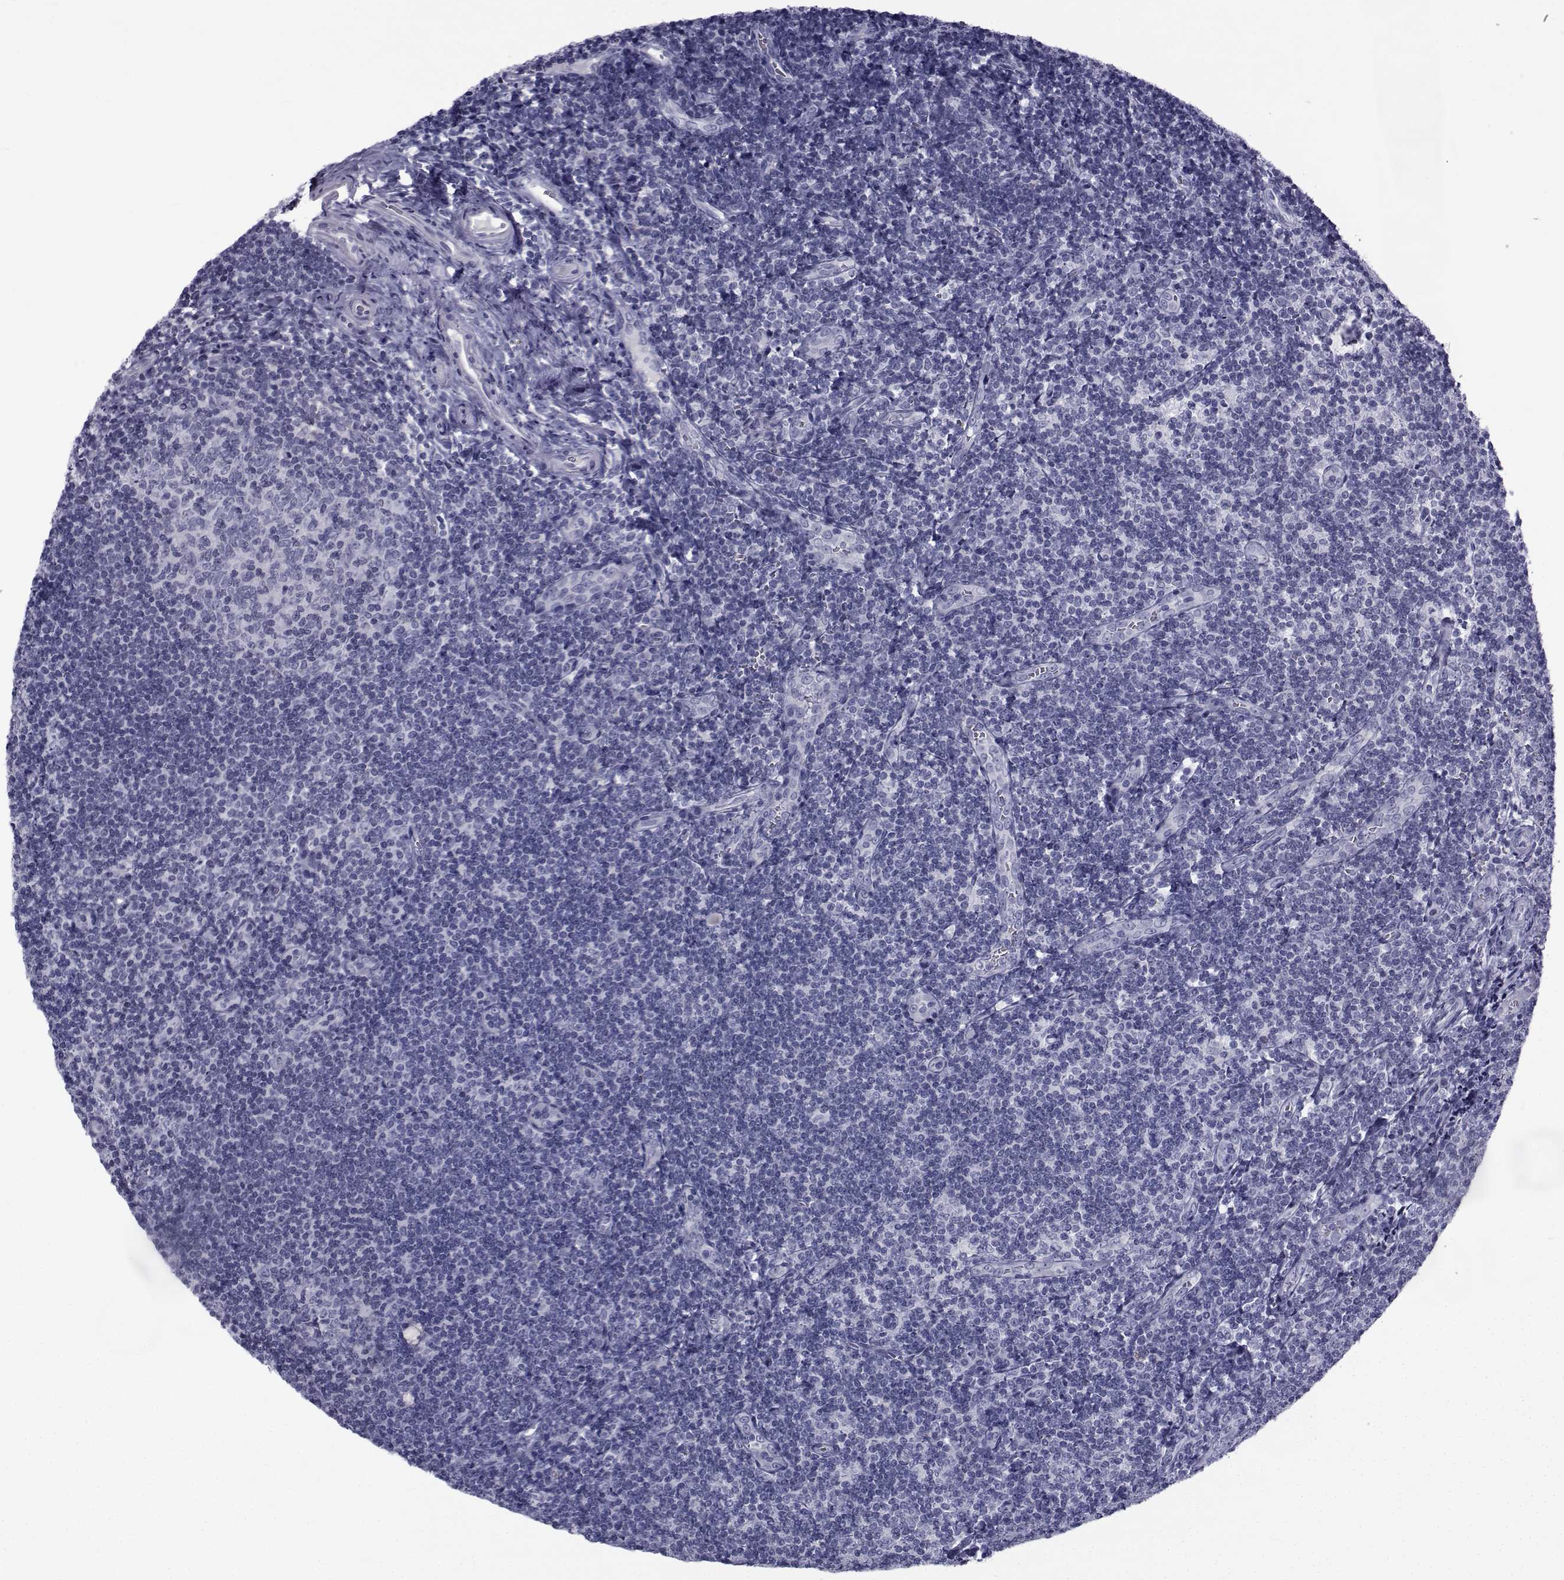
{"staining": {"intensity": "negative", "quantity": "none", "location": "none"}, "tissue": "tonsil", "cell_type": "Germinal center cells", "image_type": "normal", "snomed": [{"axis": "morphology", "description": "Normal tissue, NOS"}, {"axis": "morphology", "description": "Inflammation, NOS"}, {"axis": "topography", "description": "Tonsil"}], "caption": "DAB immunohistochemical staining of benign human tonsil reveals no significant positivity in germinal center cells. The staining was performed using DAB to visualize the protein expression in brown, while the nuclei were stained in blue with hematoxylin (Magnification: 20x).", "gene": "FDXR", "patient": {"sex": "female", "age": 31}}